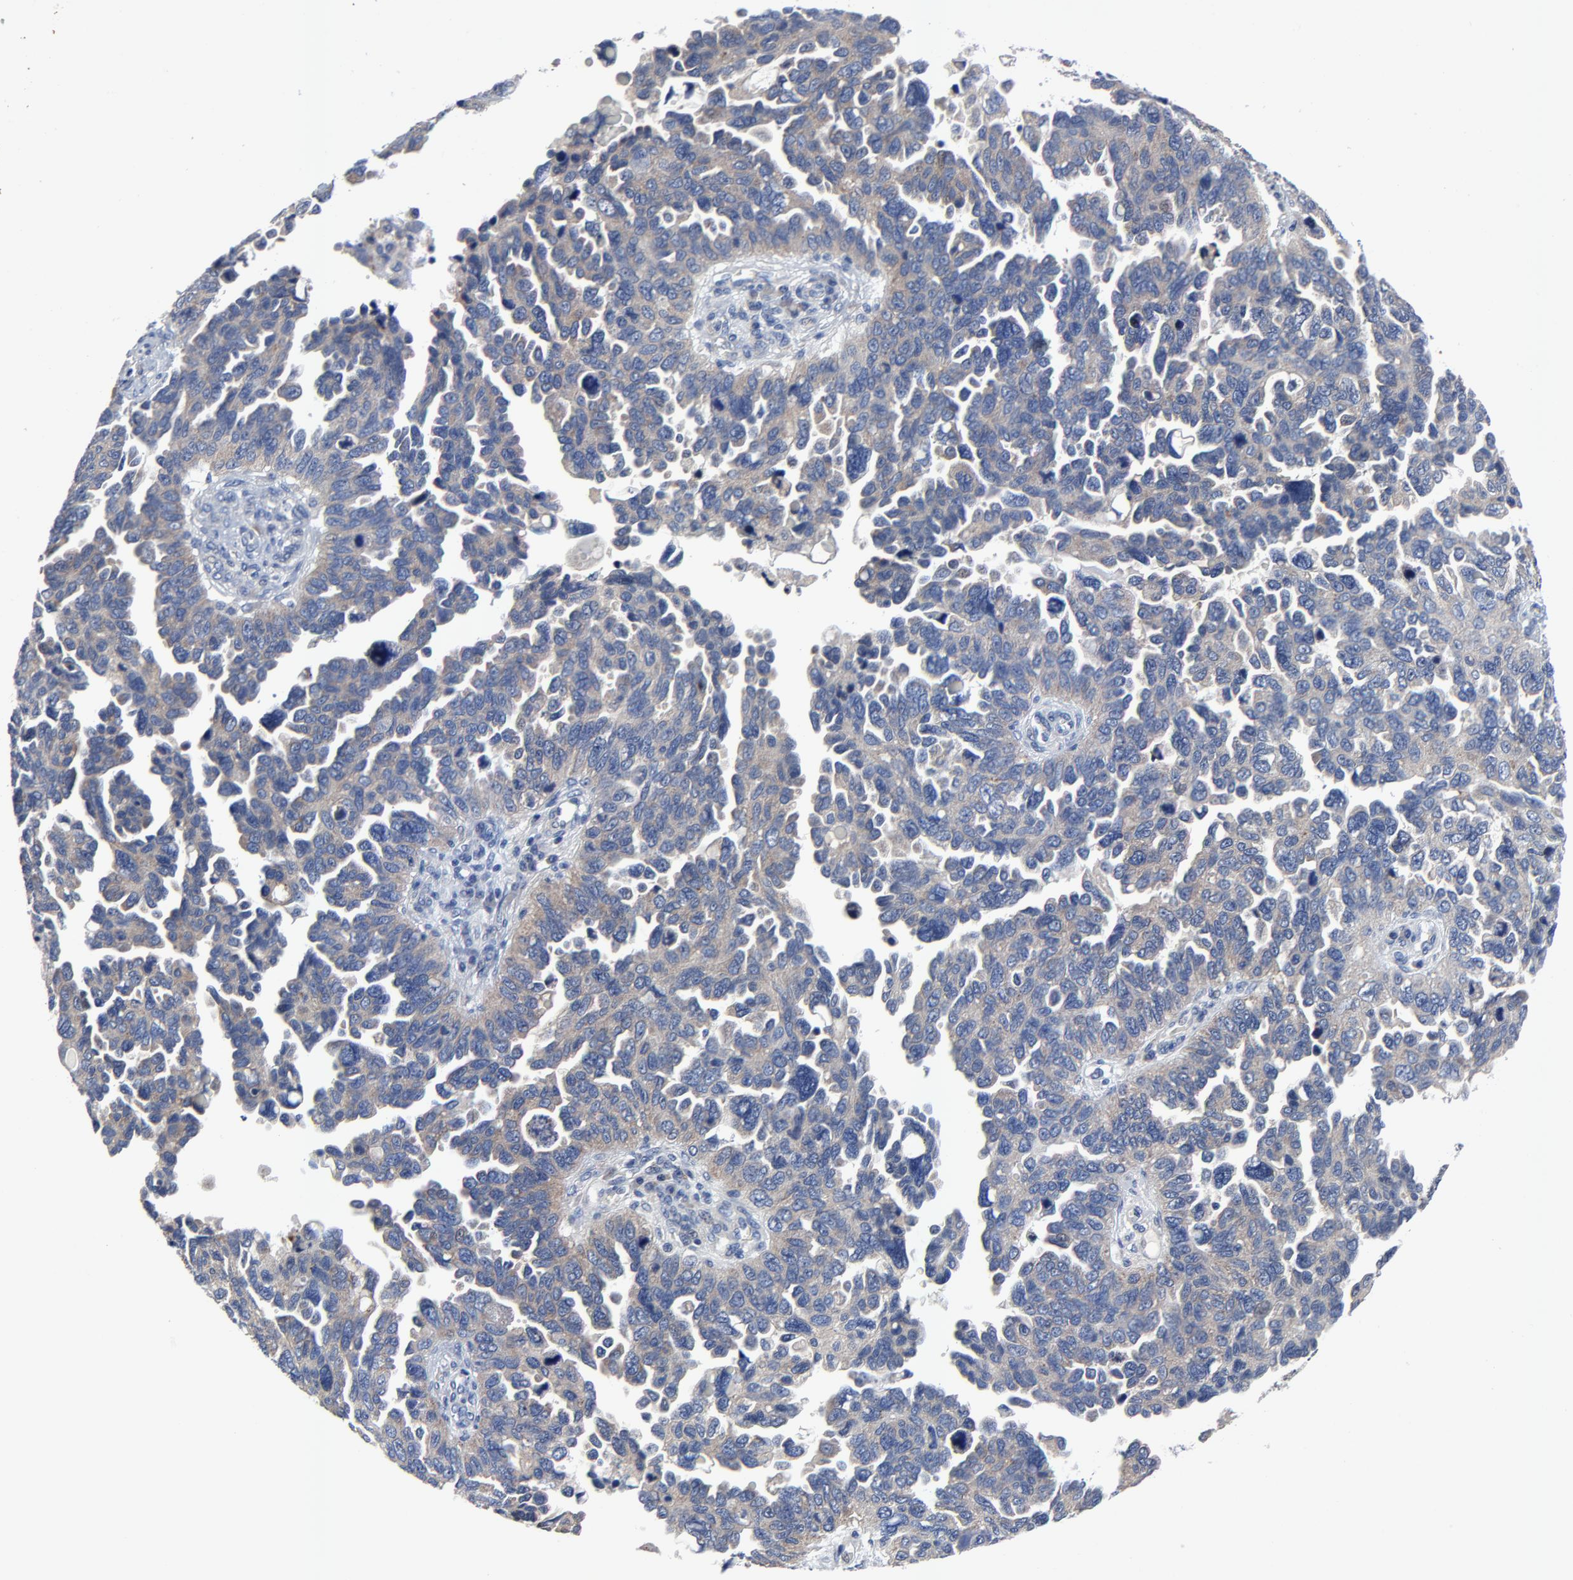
{"staining": {"intensity": "weak", "quantity": ">75%", "location": "cytoplasmic/membranous"}, "tissue": "ovarian cancer", "cell_type": "Tumor cells", "image_type": "cancer", "snomed": [{"axis": "morphology", "description": "Cystadenocarcinoma, serous, NOS"}, {"axis": "topography", "description": "Ovary"}], "caption": "Immunohistochemical staining of ovarian cancer (serous cystadenocarcinoma) exhibits weak cytoplasmic/membranous protein positivity in about >75% of tumor cells.", "gene": "VAV2", "patient": {"sex": "female", "age": 64}}